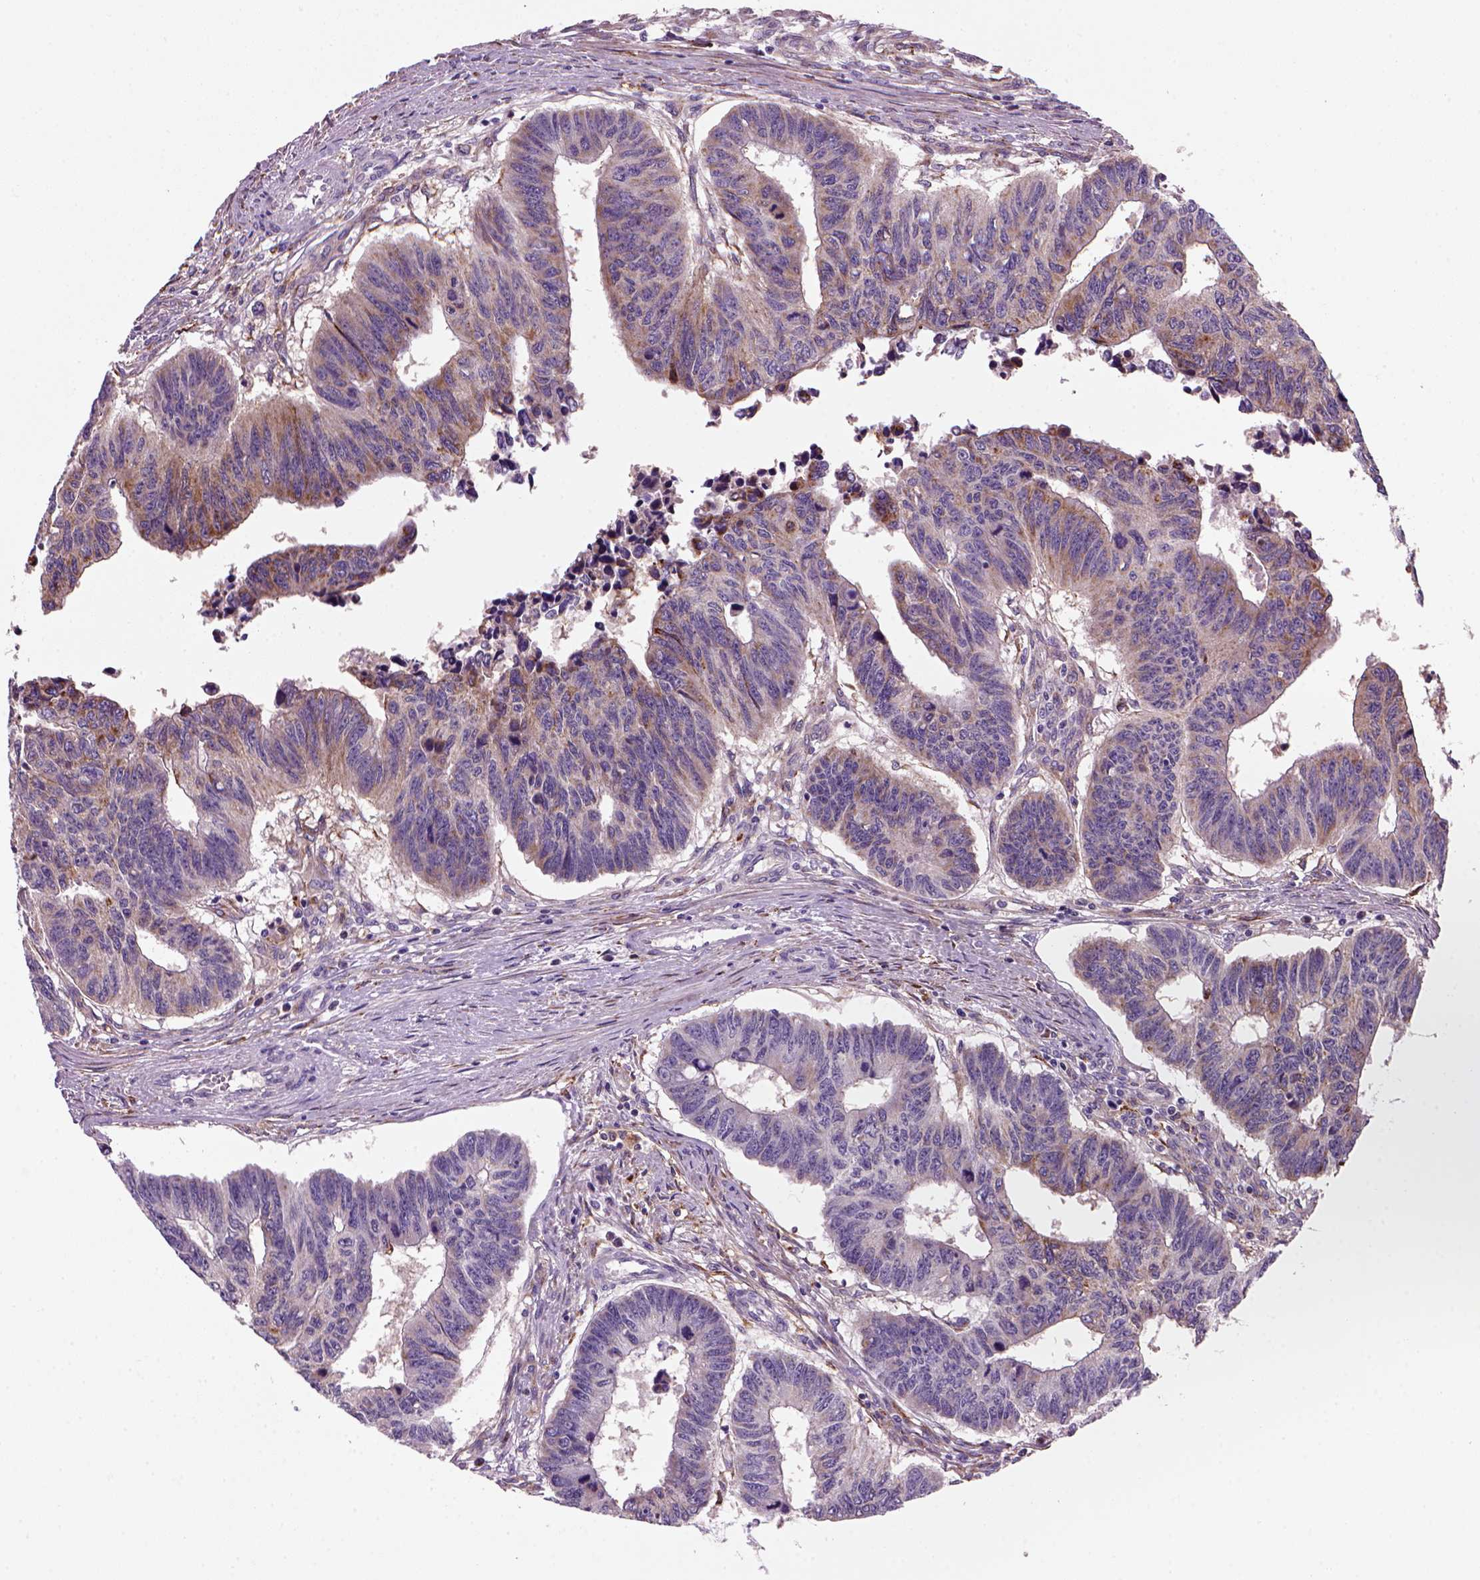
{"staining": {"intensity": "moderate", "quantity": "<25%", "location": "cytoplasmic/membranous"}, "tissue": "colorectal cancer", "cell_type": "Tumor cells", "image_type": "cancer", "snomed": [{"axis": "morphology", "description": "Adenocarcinoma, NOS"}, {"axis": "topography", "description": "Rectum"}], "caption": "The photomicrograph displays immunohistochemical staining of colorectal cancer (adenocarcinoma). There is moderate cytoplasmic/membranous positivity is present in approximately <25% of tumor cells. Immunohistochemistry (ihc) stains the protein in brown and the nuclei are stained blue.", "gene": "MARCKS", "patient": {"sex": "female", "age": 85}}